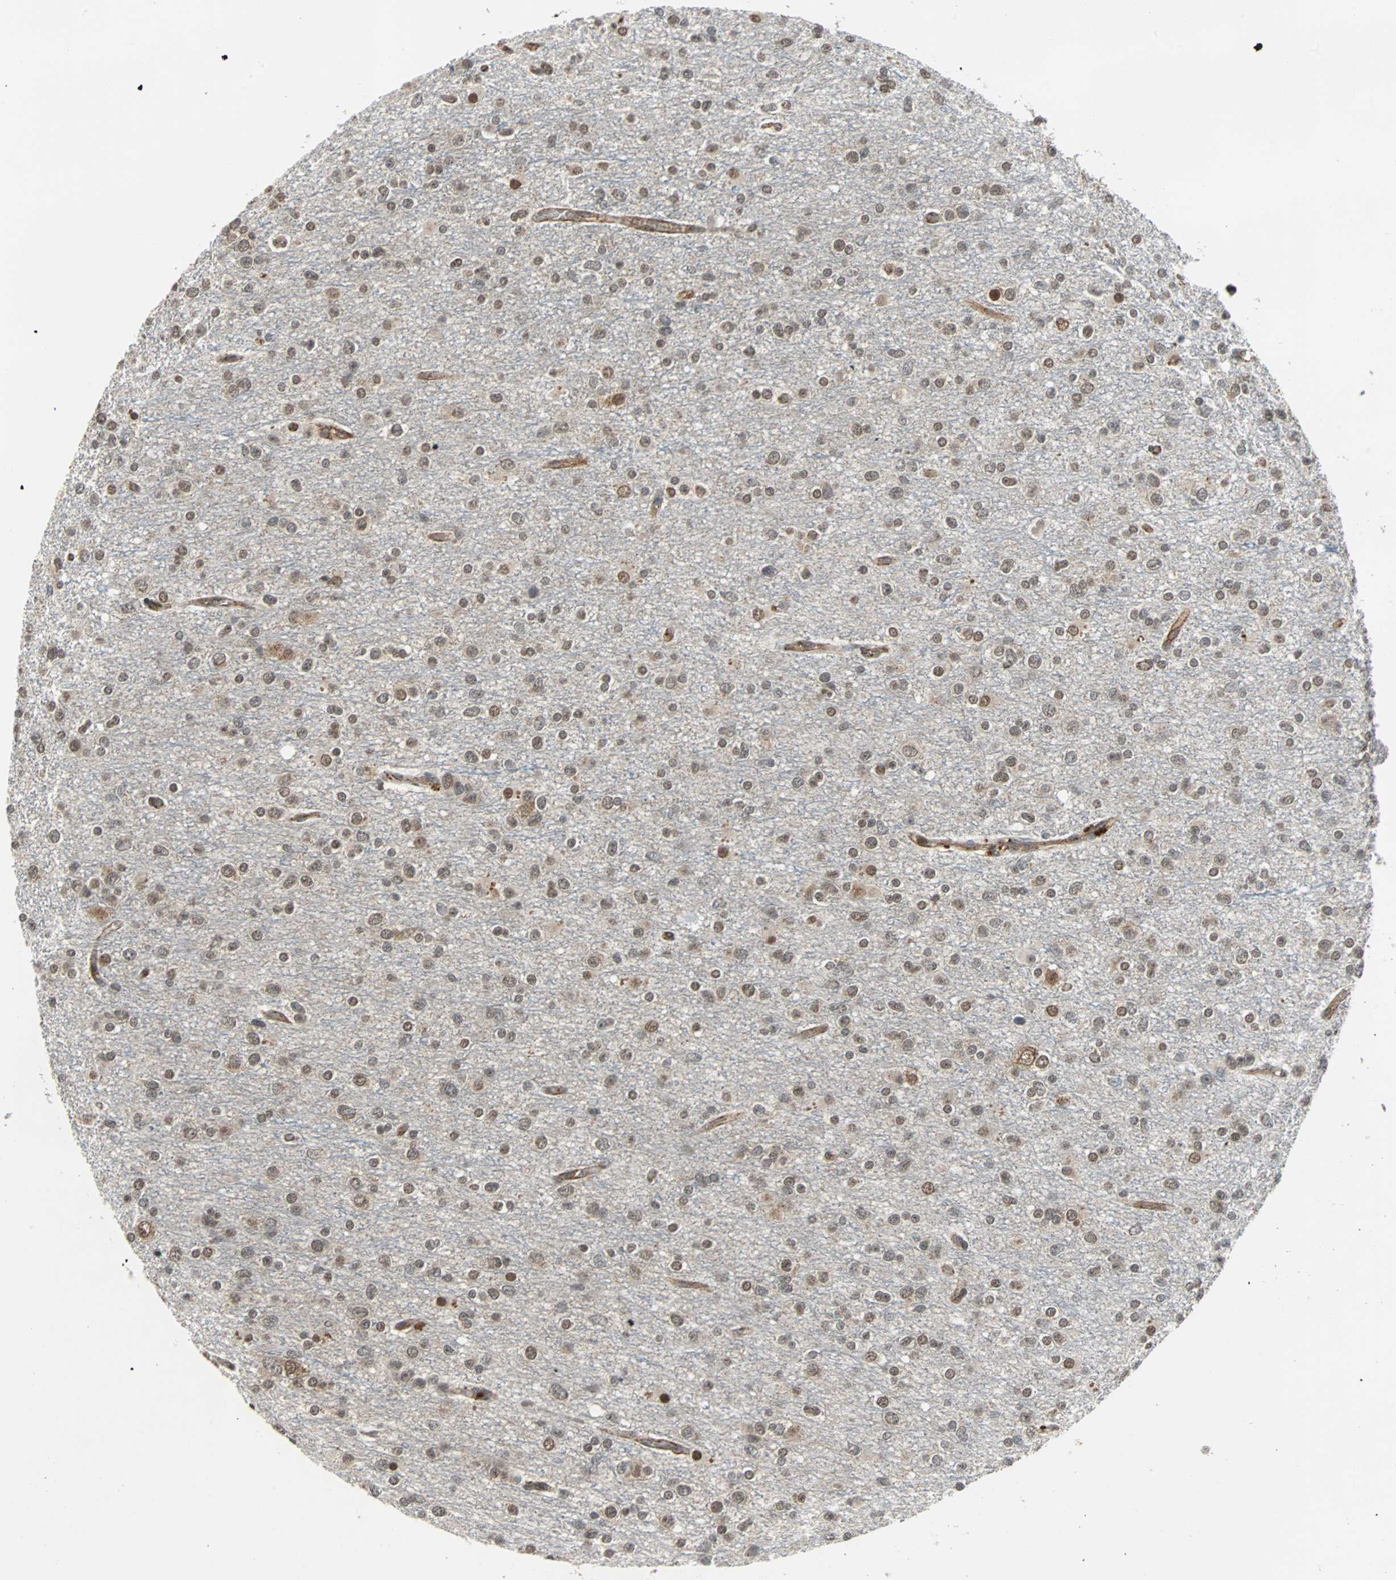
{"staining": {"intensity": "weak", "quantity": ">75%", "location": "cytoplasmic/membranous"}, "tissue": "glioma", "cell_type": "Tumor cells", "image_type": "cancer", "snomed": [{"axis": "morphology", "description": "Glioma, malignant, Low grade"}, {"axis": "topography", "description": "Brain"}], "caption": "A micrograph showing weak cytoplasmic/membranous expression in about >75% of tumor cells in malignant low-grade glioma, as visualized by brown immunohistochemical staining.", "gene": "LSR", "patient": {"sex": "male", "age": 42}}